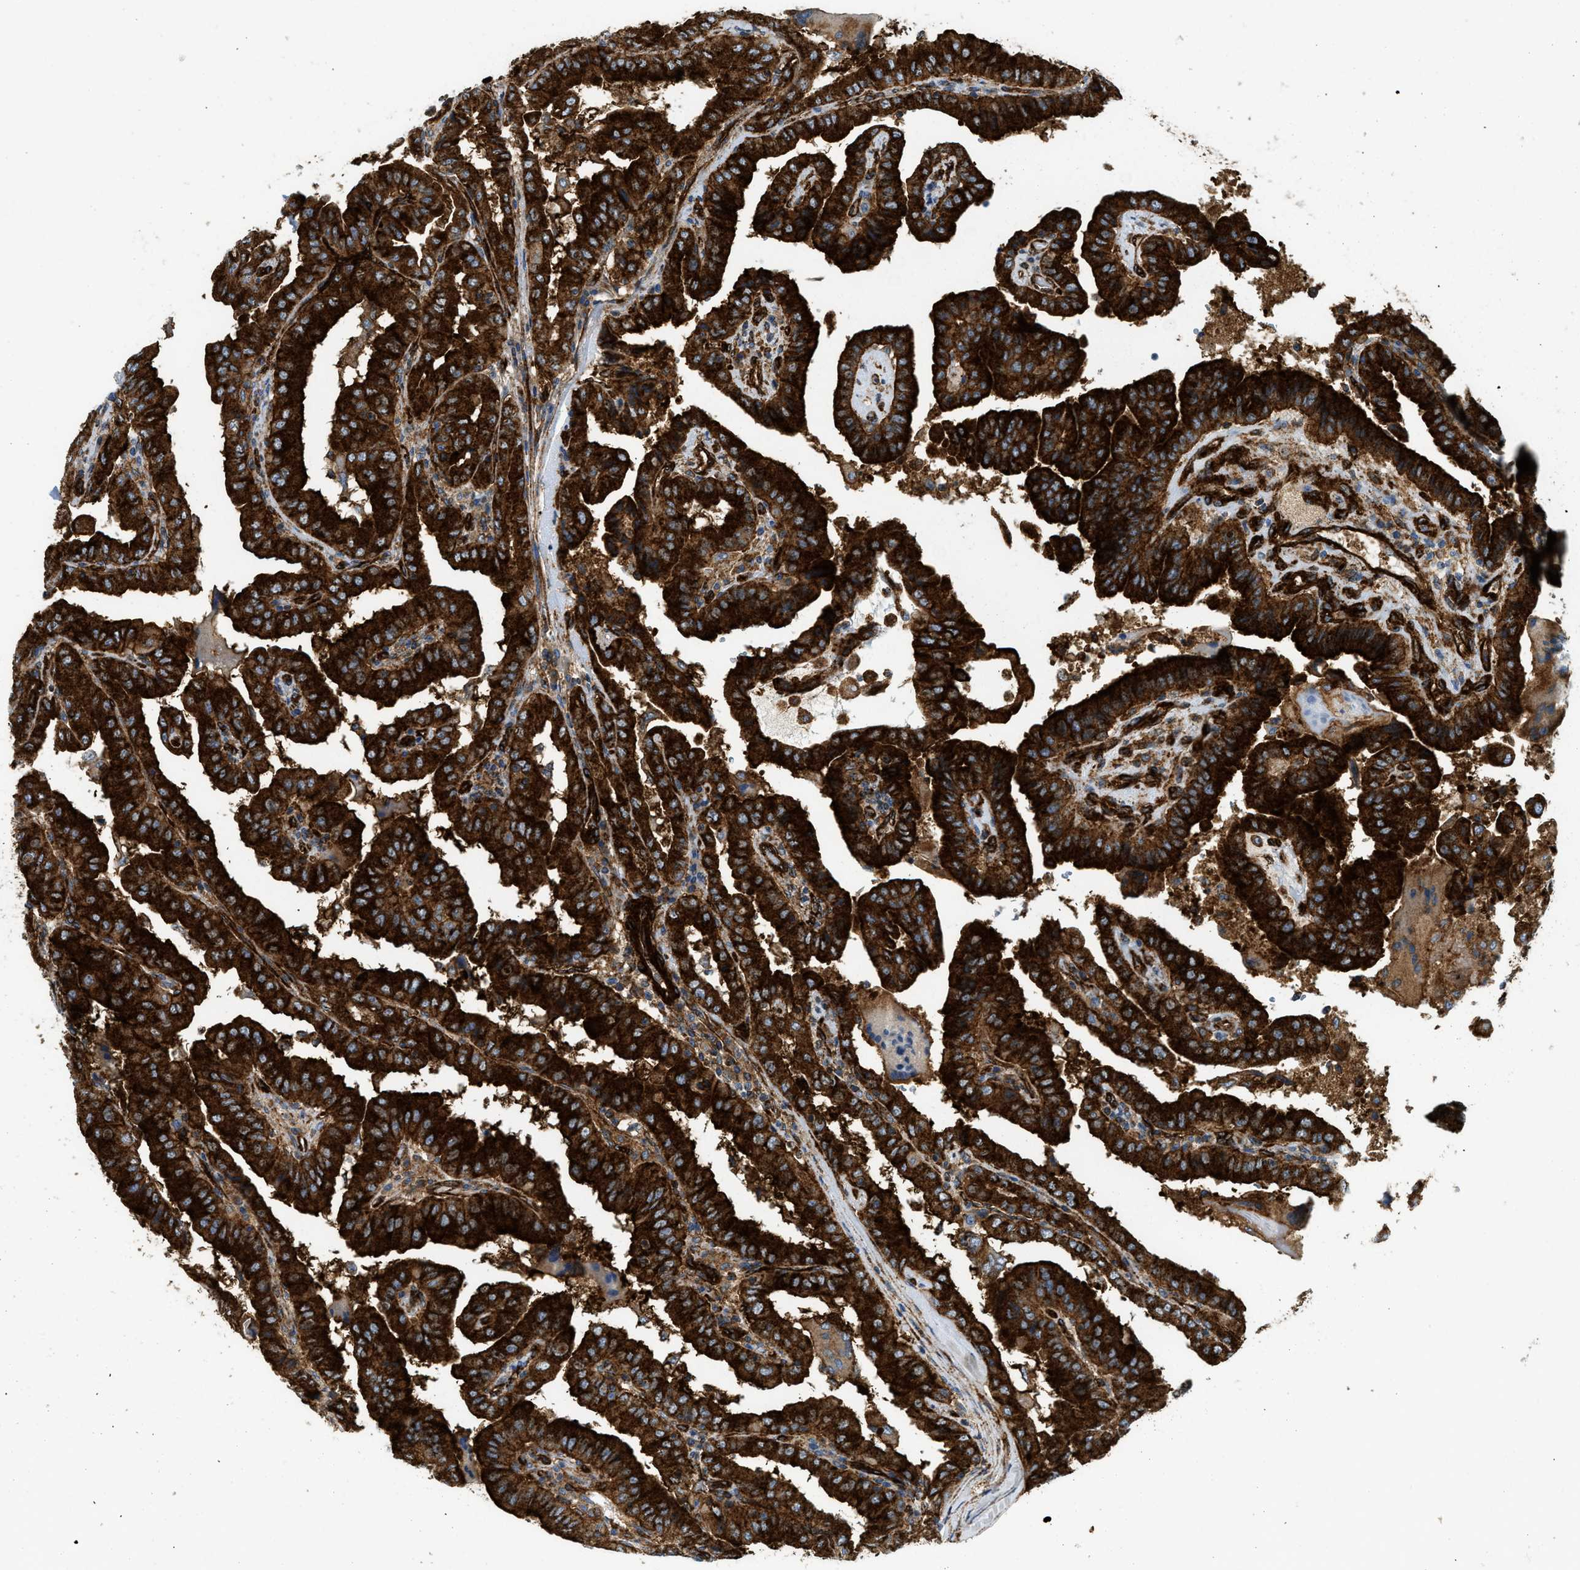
{"staining": {"intensity": "strong", "quantity": ">75%", "location": "cytoplasmic/membranous"}, "tissue": "thyroid cancer", "cell_type": "Tumor cells", "image_type": "cancer", "snomed": [{"axis": "morphology", "description": "Papillary adenocarcinoma, NOS"}, {"axis": "topography", "description": "Thyroid gland"}], "caption": "Strong cytoplasmic/membranous positivity for a protein is present in about >75% of tumor cells of thyroid cancer (papillary adenocarcinoma) using immunohistochemistry (IHC).", "gene": "HIP1", "patient": {"sex": "male", "age": 33}}